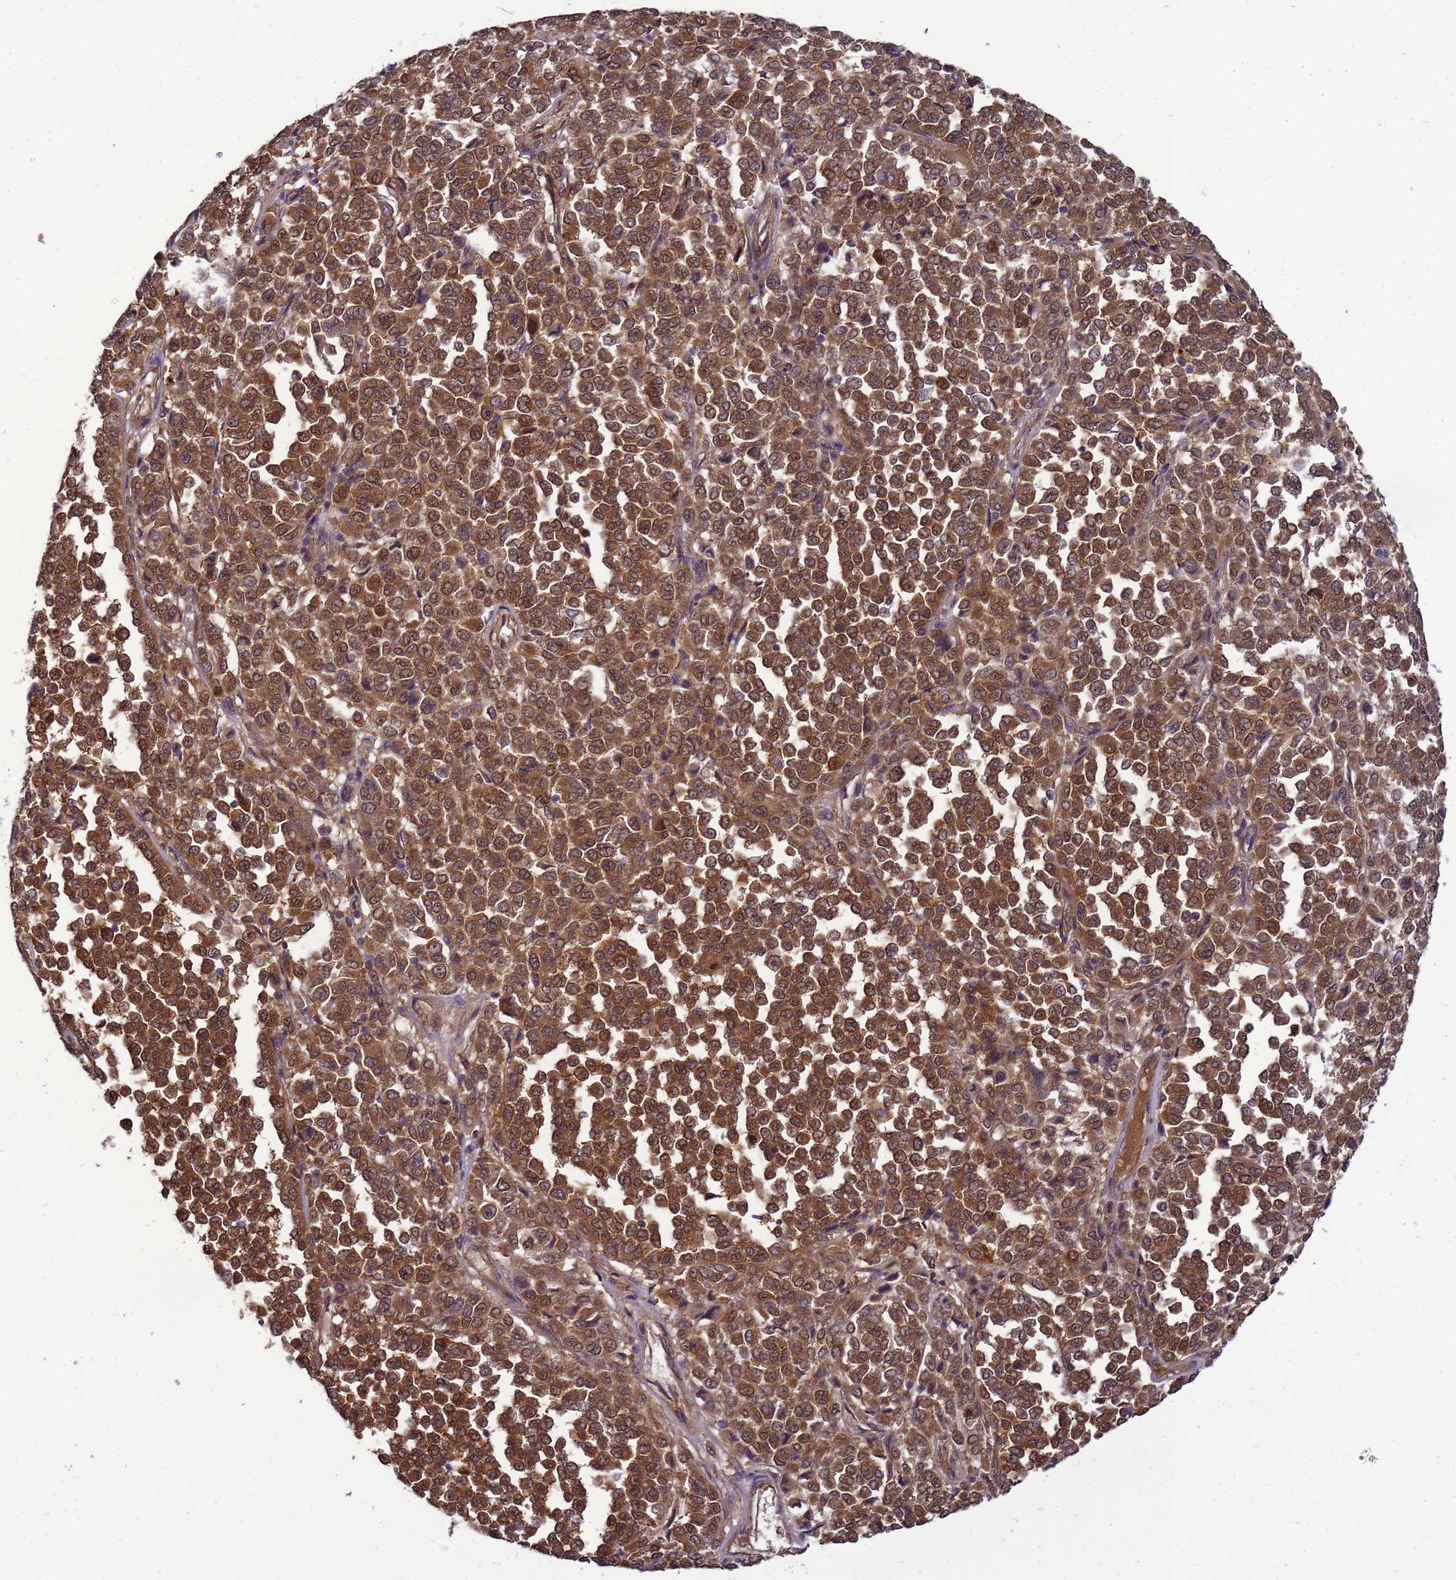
{"staining": {"intensity": "moderate", "quantity": ">75%", "location": "cytoplasmic/membranous"}, "tissue": "melanoma", "cell_type": "Tumor cells", "image_type": "cancer", "snomed": [{"axis": "morphology", "description": "Malignant melanoma, Metastatic site"}, {"axis": "topography", "description": "Pancreas"}], "caption": "Moderate cytoplasmic/membranous expression for a protein is identified in approximately >75% of tumor cells of melanoma using IHC.", "gene": "ENOPH1", "patient": {"sex": "female", "age": 30}}